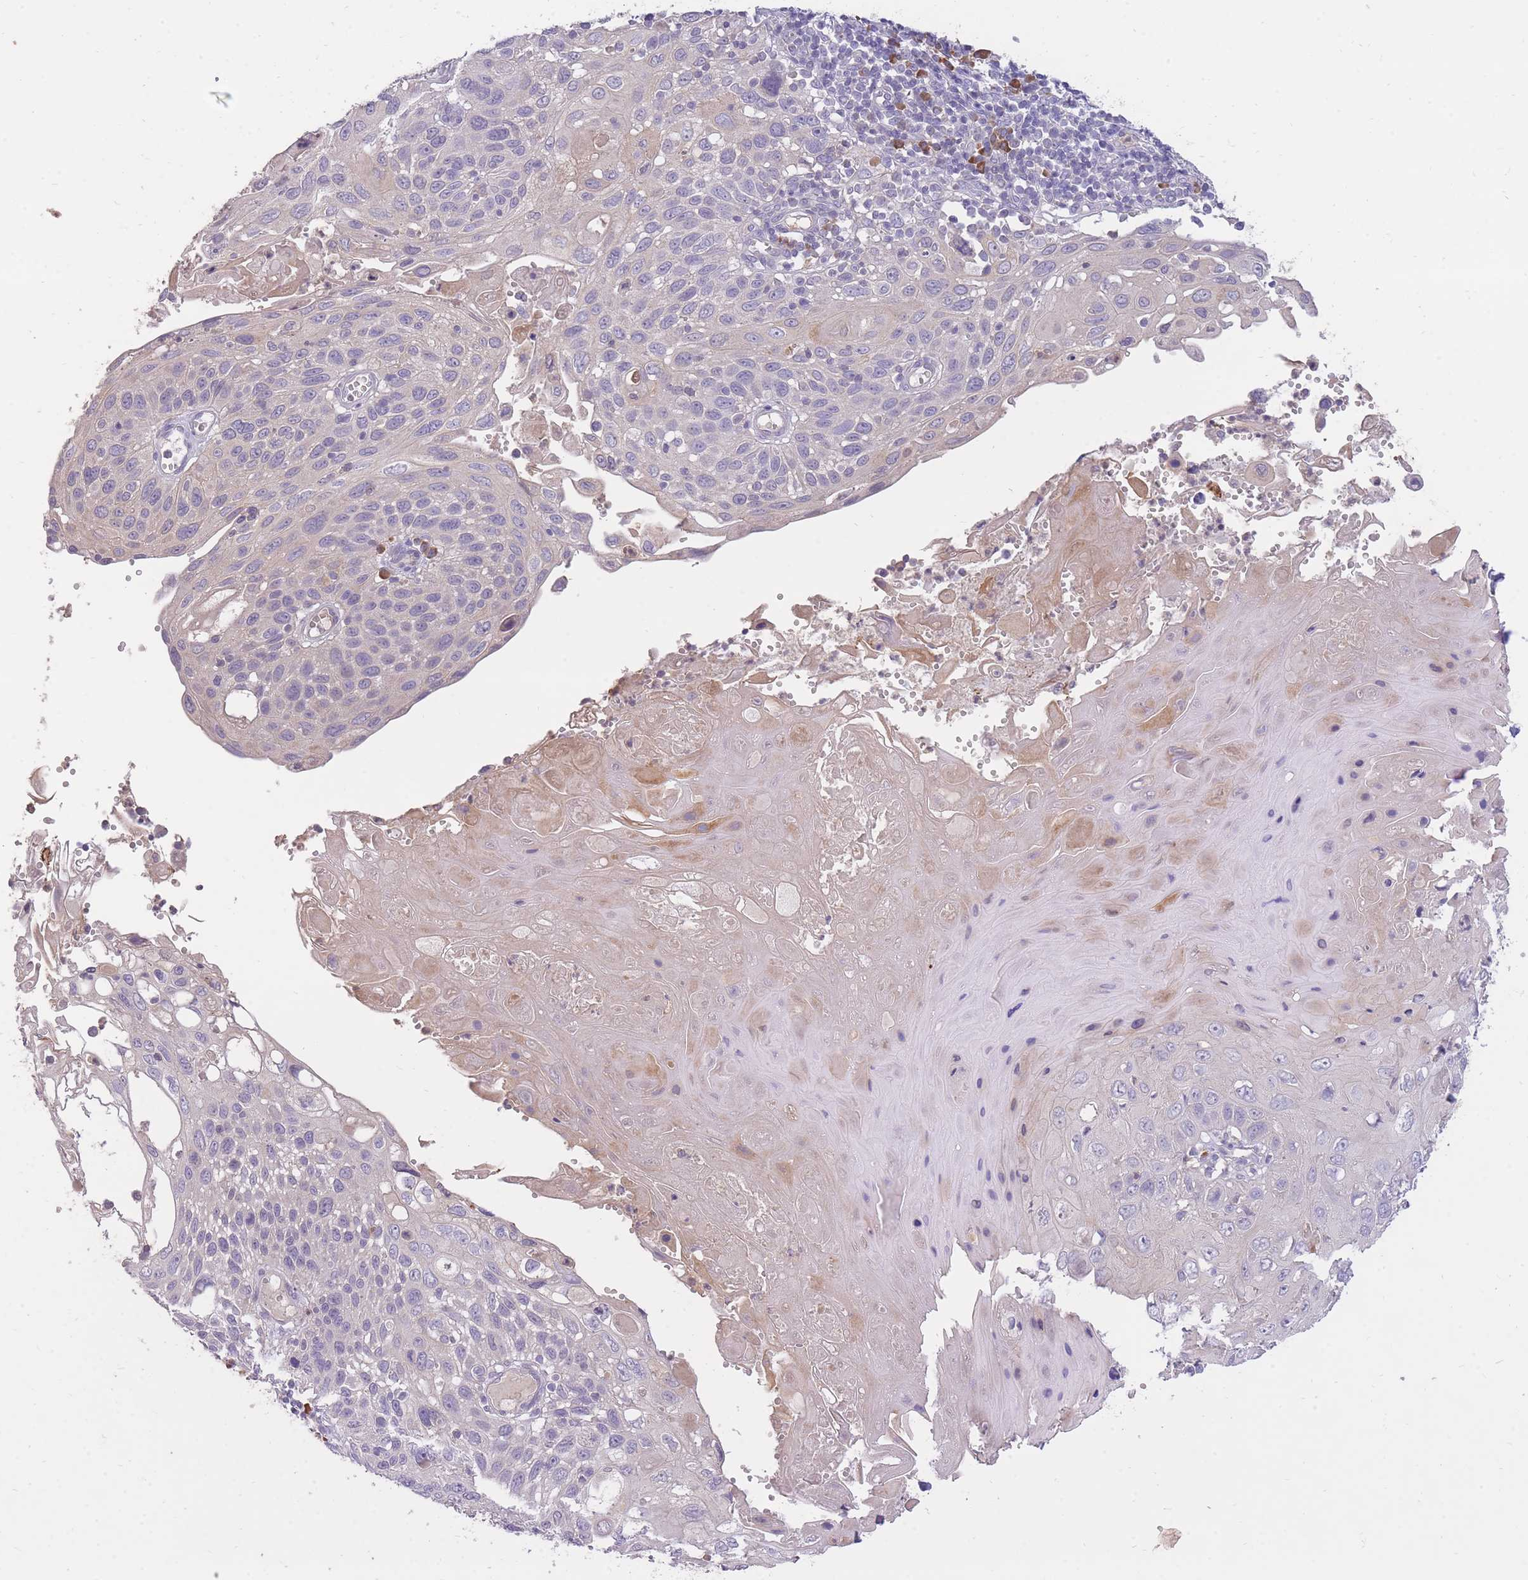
{"staining": {"intensity": "negative", "quantity": "none", "location": "none"}, "tissue": "cervical cancer", "cell_type": "Tumor cells", "image_type": "cancer", "snomed": [{"axis": "morphology", "description": "Squamous cell carcinoma, NOS"}, {"axis": "topography", "description": "Cervix"}], "caption": "High magnification brightfield microscopy of cervical cancer (squamous cell carcinoma) stained with DAB (3,3'-diaminobenzidine) (brown) and counterstained with hematoxylin (blue): tumor cells show no significant staining.", "gene": "FRG2C", "patient": {"sex": "female", "age": 70}}